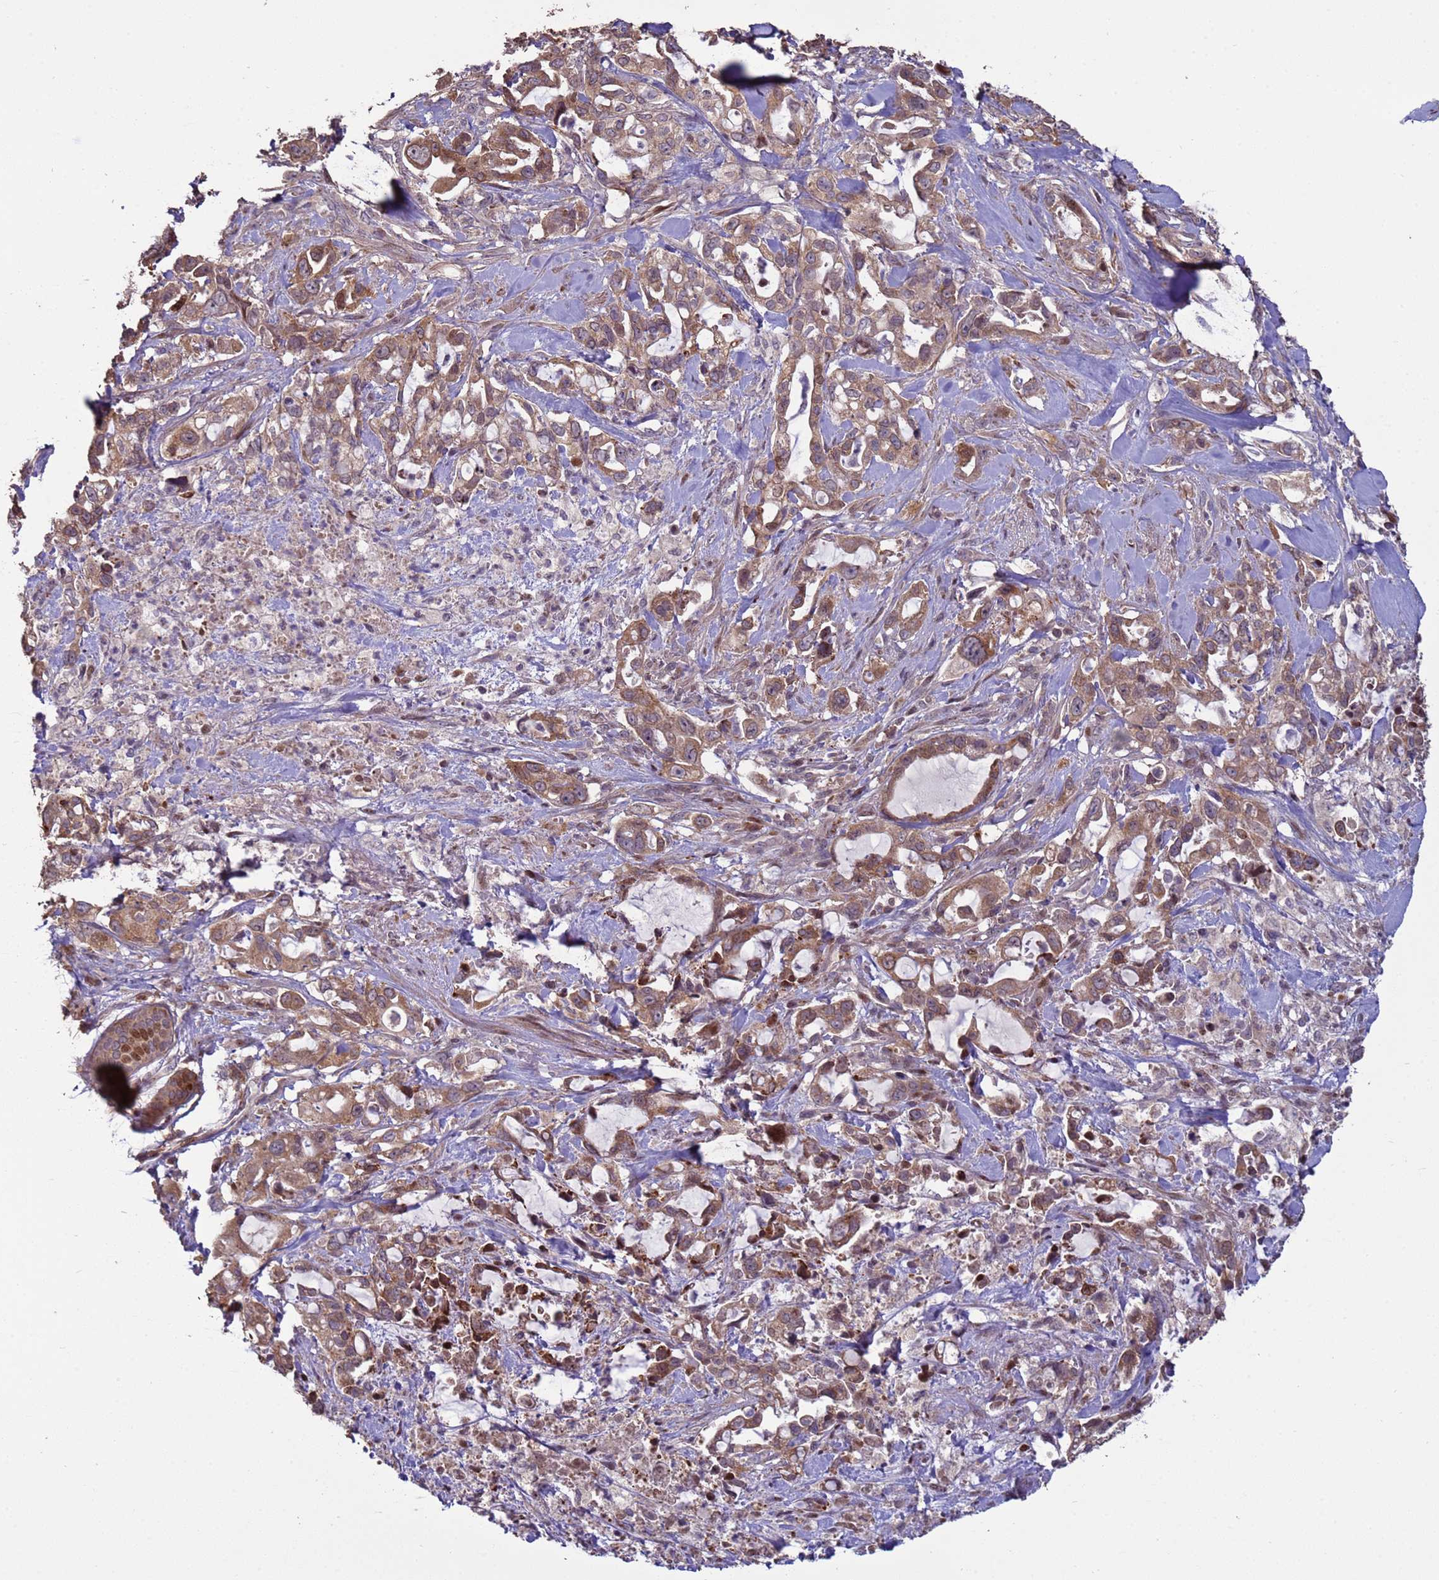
{"staining": {"intensity": "moderate", "quantity": ">75%", "location": "cytoplasmic/membranous"}, "tissue": "pancreatic cancer", "cell_type": "Tumor cells", "image_type": "cancer", "snomed": [{"axis": "morphology", "description": "Adenocarcinoma, NOS"}, {"axis": "topography", "description": "Pancreas"}], "caption": "Pancreatic cancer stained with immunohistochemistry reveals moderate cytoplasmic/membranous staining in approximately >75% of tumor cells.", "gene": "HGH1", "patient": {"sex": "female", "age": 61}}